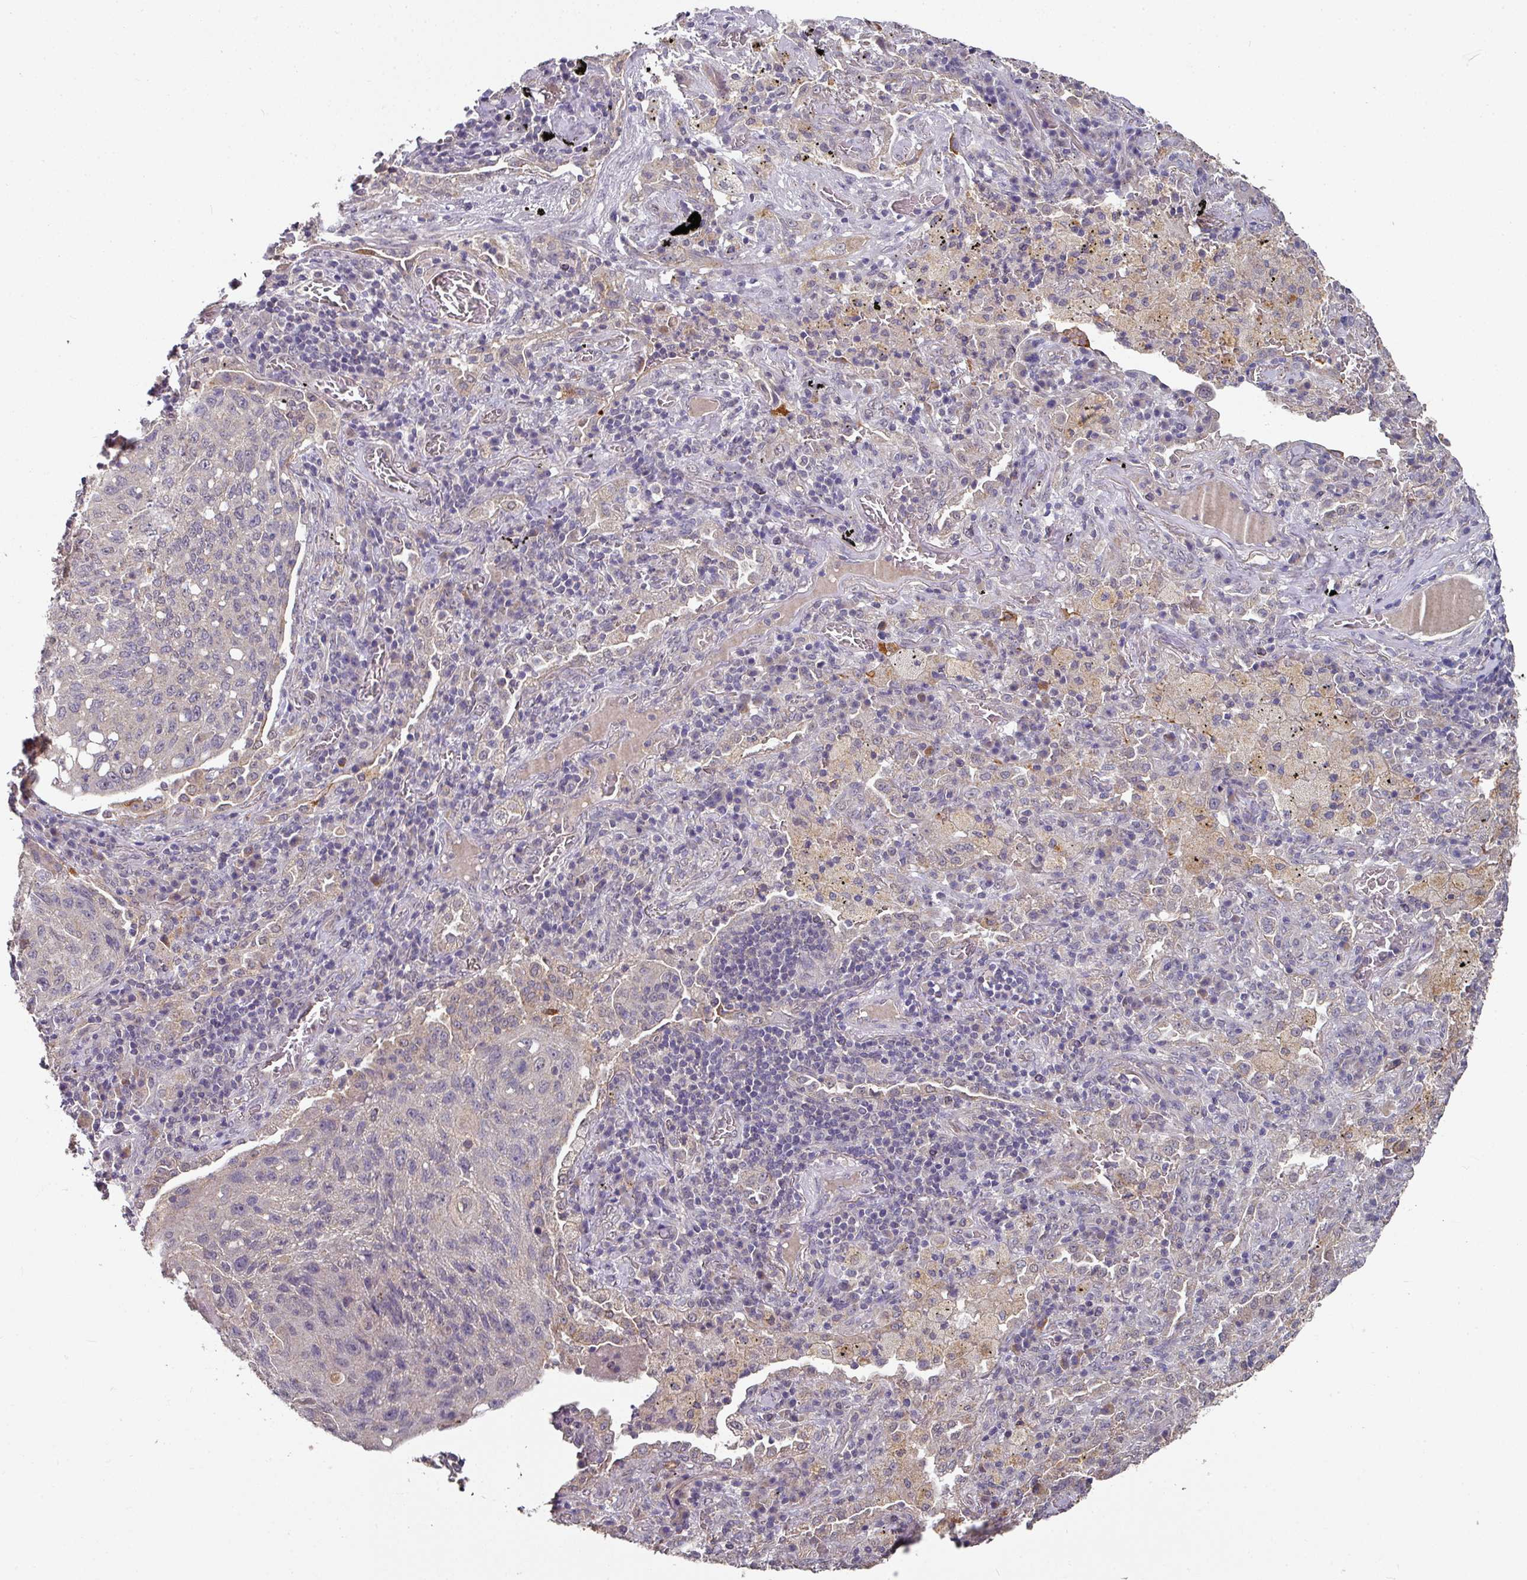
{"staining": {"intensity": "negative", "quantity": "none", "location": "none"}, "tissue": "lung cancer", "cell_type": "Tumor cells", "image_type": "cancer", "snomed": [{"axis": "morphology", "description": "Squamous cell carcinoma, NOS"}, {"axis": "topography", "description": "Lung"}], "caption": "Immunohistochemistry (IHC) of squamous cell carcinoma (lung) shows no expression in tumor cells.", "gene": "EXTL3", "patient": {"sex": "female", "age": 63}}